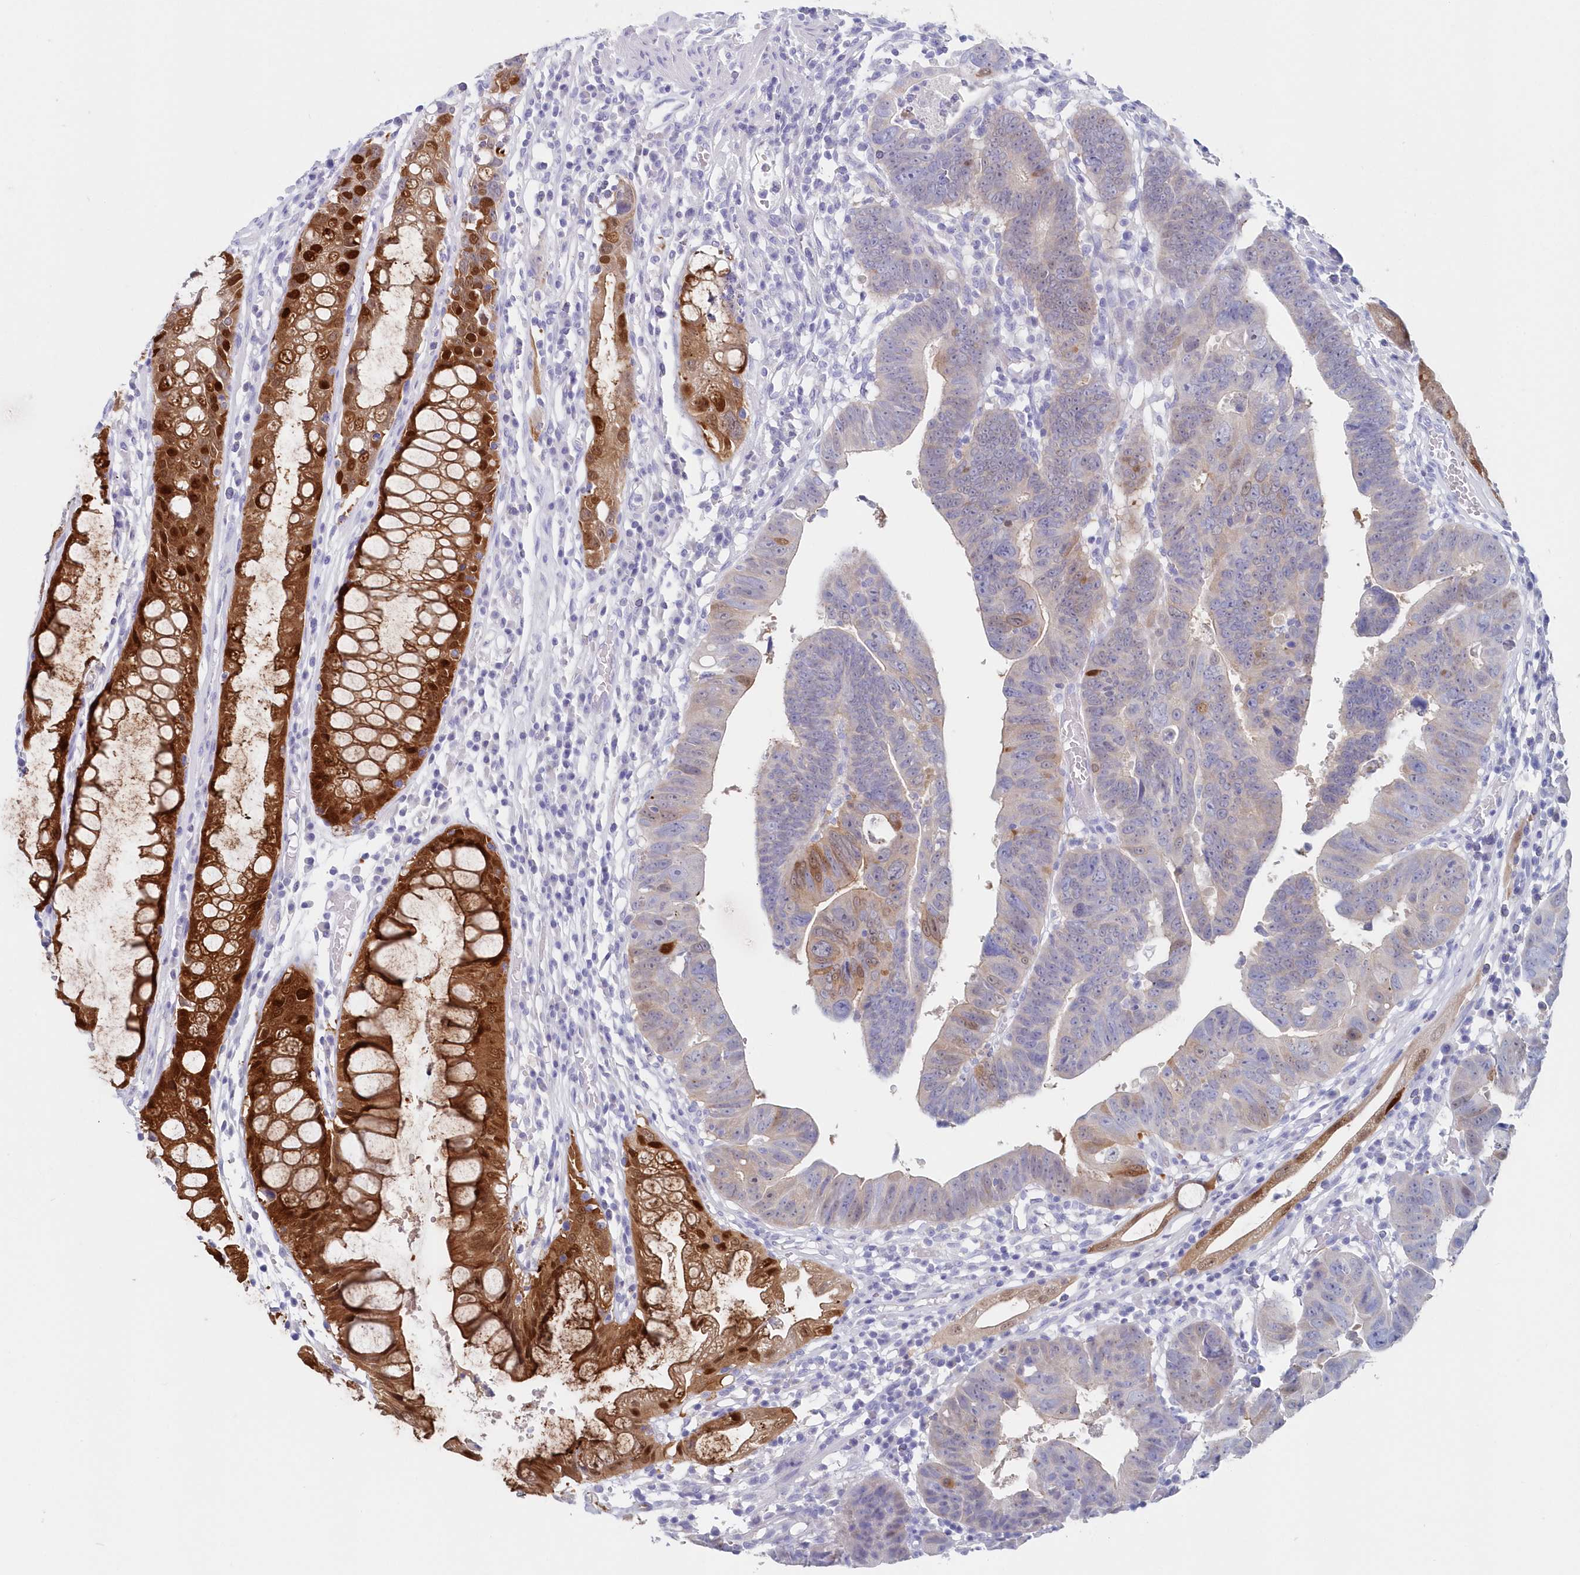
{"staining": {"intensity": "negative", "quantity": "none", "location": "none"}, "tissue": "colorectal cancer", "cell_type": "Tumor cells", "image_type": "cancer", "snomed": [{"axis": "morphology", "description": "Adenocarcinoma, NOS"}, {"axis": "topography", "description": "Rectum"}], "caption": "IHC histopathology image of neoplastic tissue: human colorectal adenocarcinoma stained with DAB (3,3'-diaminobenzidine) exhibits no significant protein positivity in tumor cells.", "gene": "CSNK1G2", "patient": {"sex": "female", "age": 65}}